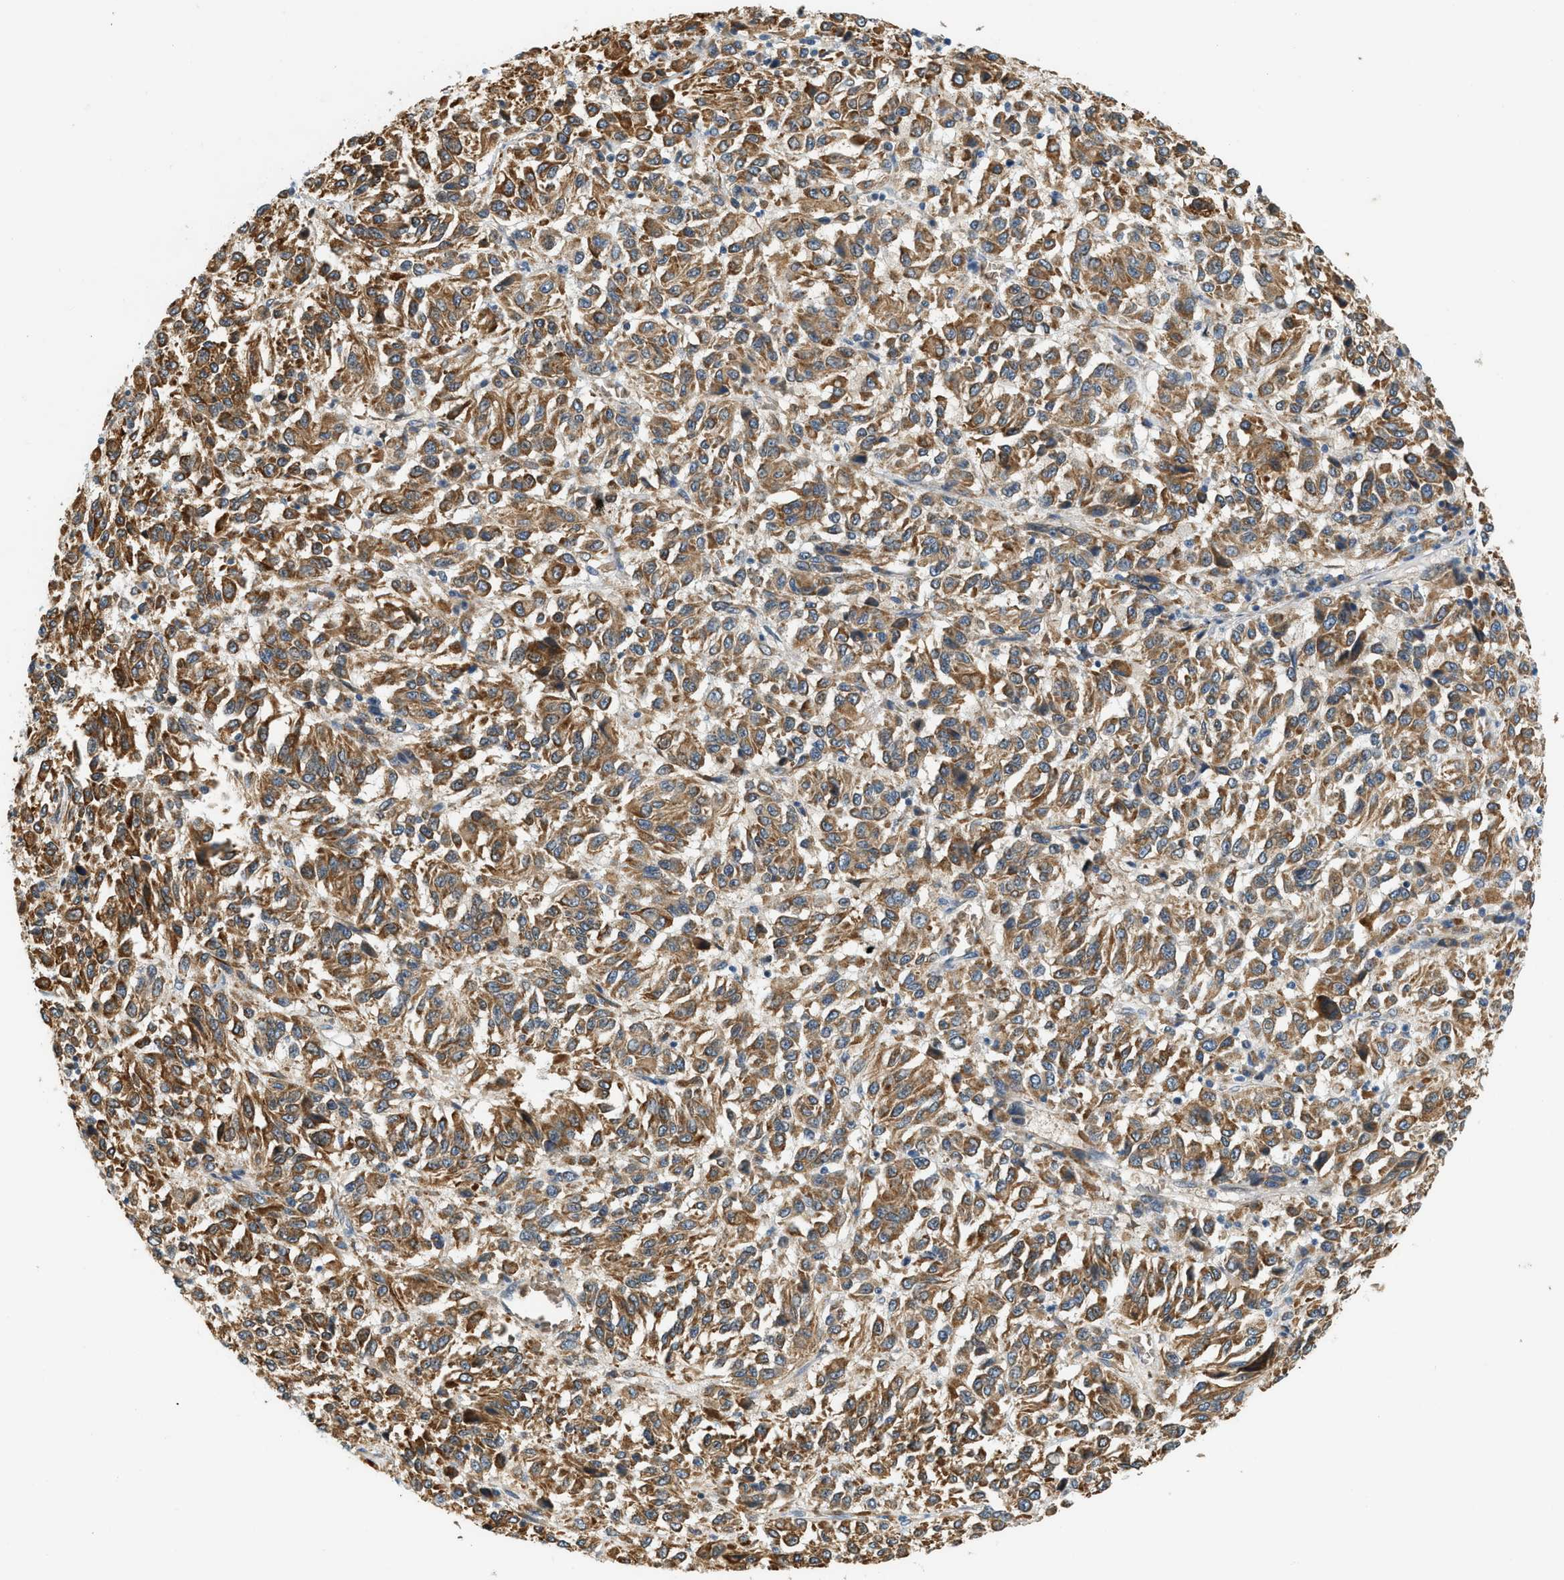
{"staining": {"intensity": "moderate", "quantity": ">75%", "location": "cytoplasmic/membranous"}, "tissue": "melanoma", "cell_type": "Tumor cells", "image_type": "cancer", "snomed": [{"axis": "morphology", "description": "Malignant melanoma, Metastatic site"}, {"axis": "topography", "description": "Lung"}], "caption": "A brown stain highlights moderate cytoplasmic/membranous staining of a protein in malignant melanoma (metastatic site) tumor cells.", "gene": "CYTH2", "patient": {"sex": "male", "age": 64}}